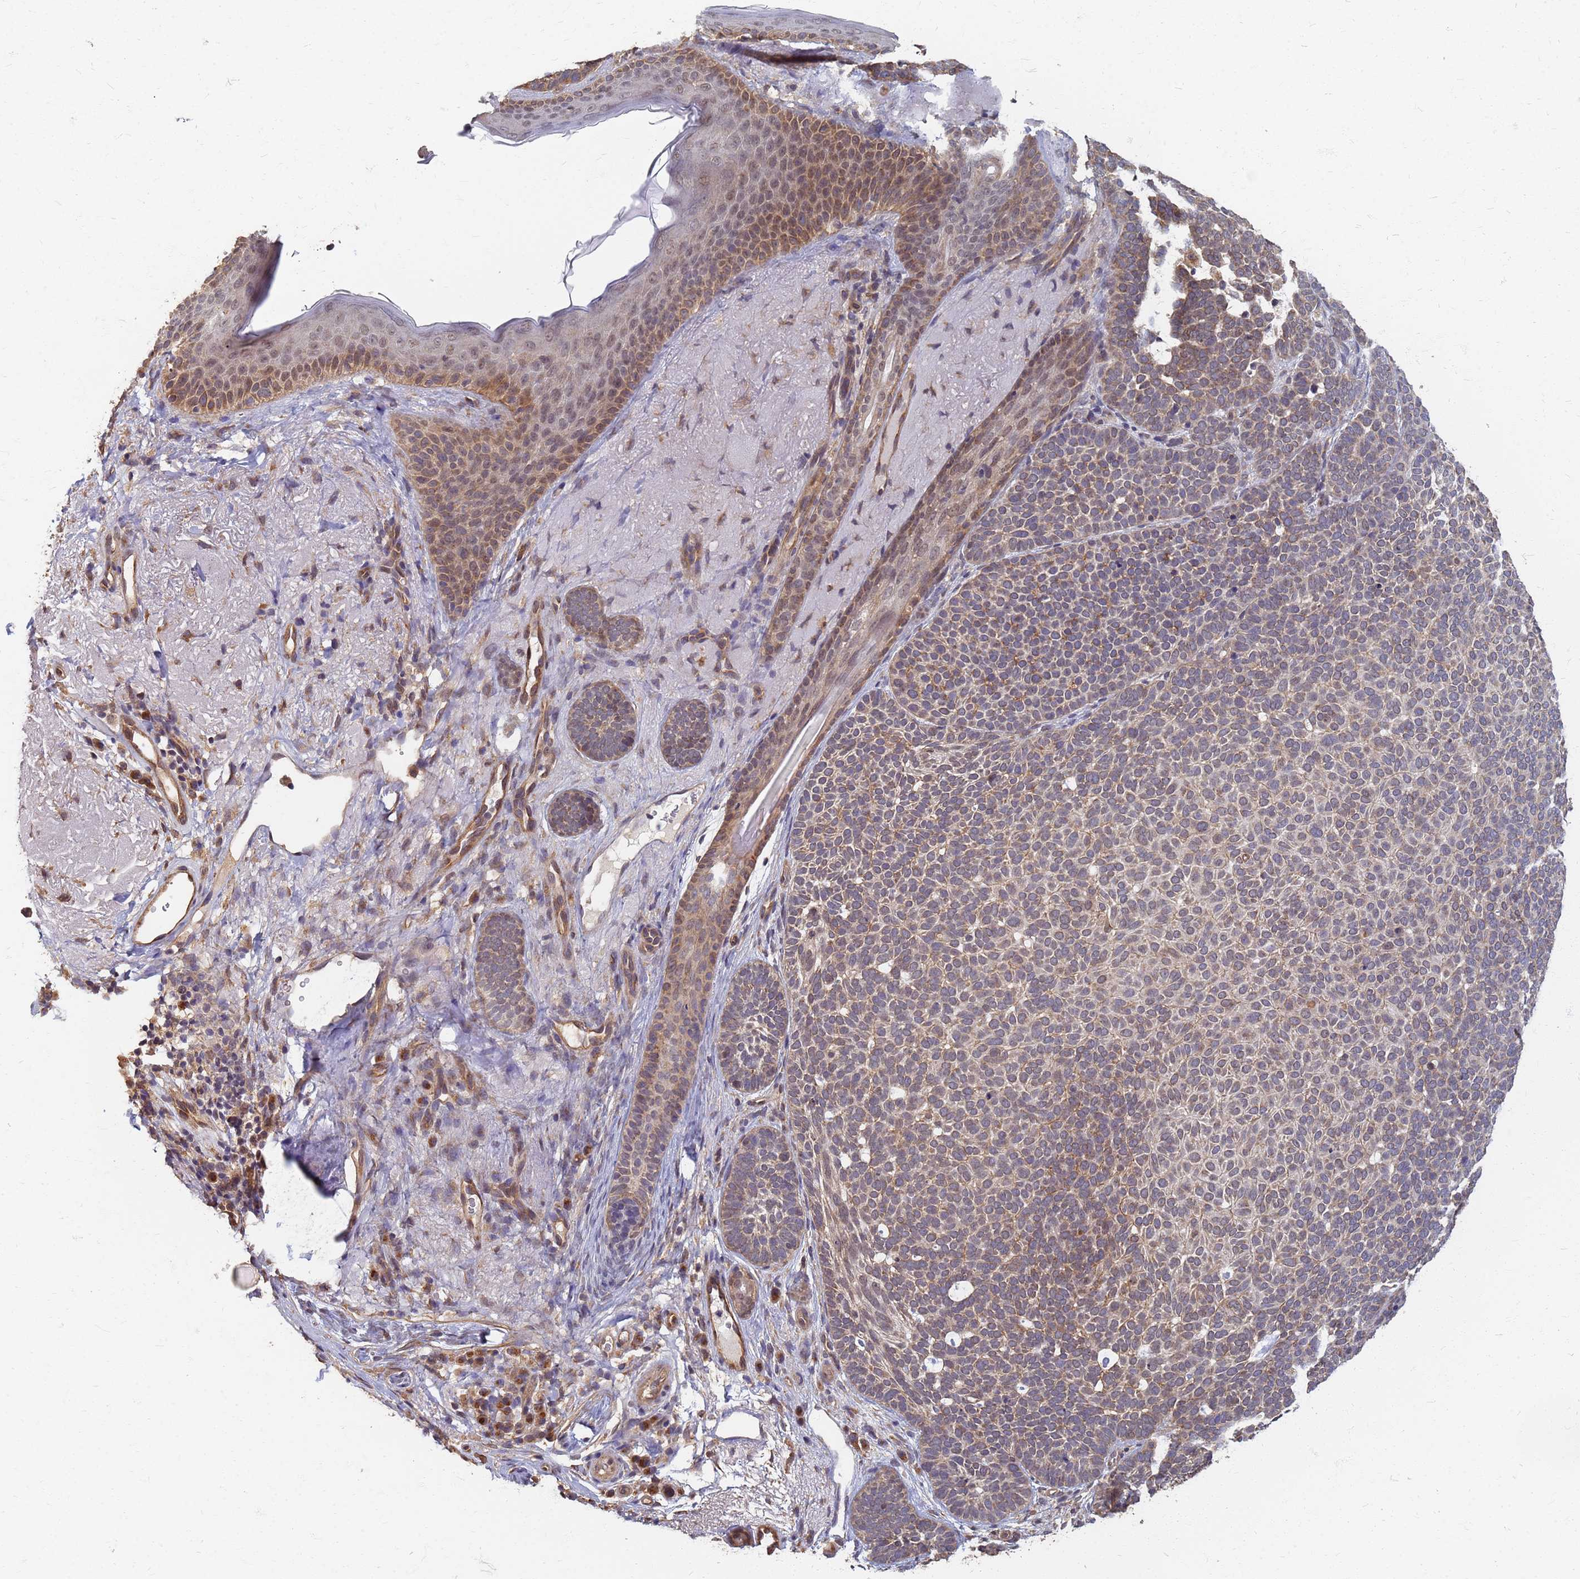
{"staining": {"intensity": "moderate", "quantity": "25%-75%", "location": "cytoplasmic/membranous"}, "tissue": "skin cancer", "cell_type": "Tumor cells", "image_type": "cancer", "snomed": [{"axis": "morphology", "description": "Basal cell carcinoma"}, {"axis": "topography", "description": "Skin"}], "caption": "An immunohistochemistry (IHC) histopathology image of neoplastic tissue is shown. Protein staining in brown labels moderate cytoplasmic/membranous positivity in basal cell carcinoma (skin) within tumor cells. The staining was performed using DAB (3,3'-diaminobenzidine), with brown indicating positive protein expression. Nuclei are stained blue with hematoxylin.", "gene": "ITGB4", "patient": {"sex": "female", "age": 77}}